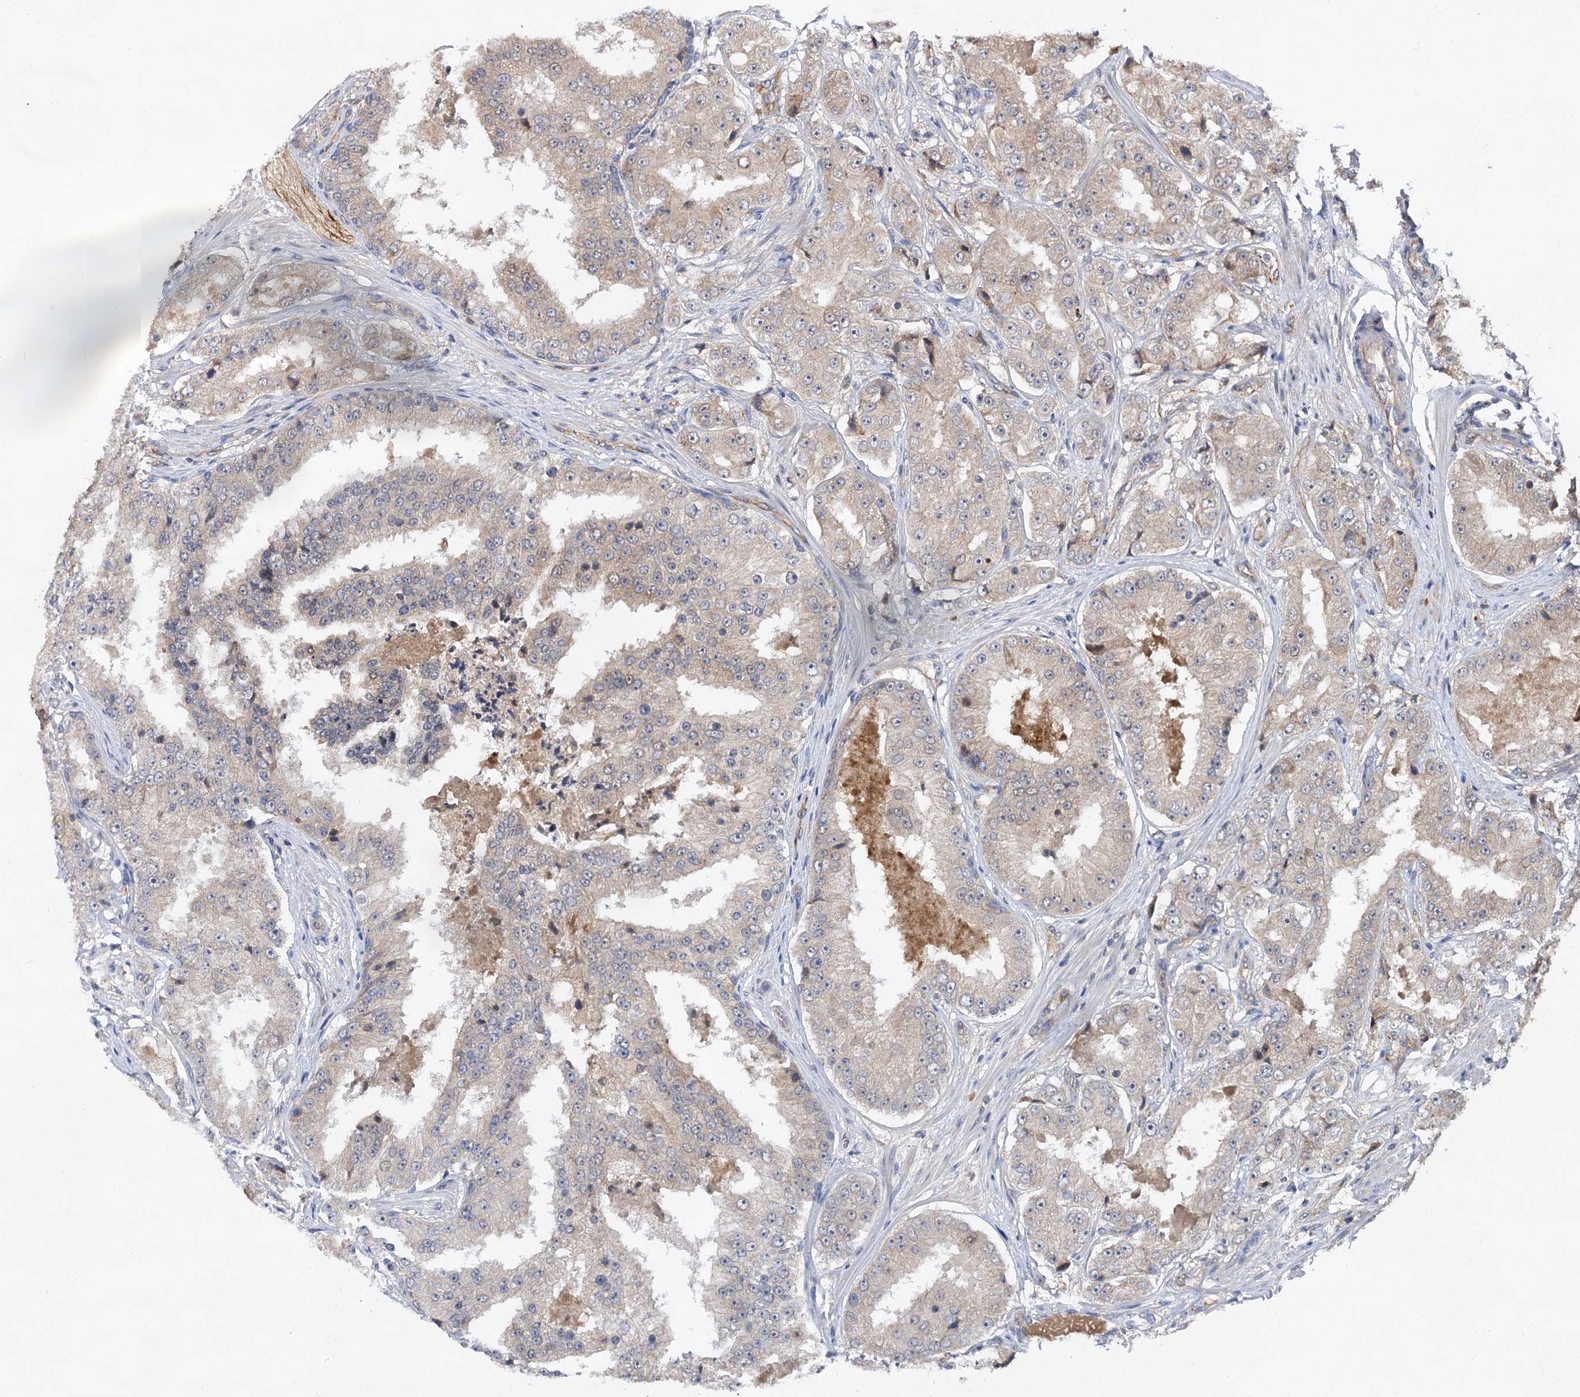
{"staining": {"intensity": "weak", "quantity": "<25%", "location": "cytoplasmic/membranous"}, "tissue": "prostate cancer", "cell_type": "Tumor cells", "image_type": "cancer", "snomed": [{"axis": "morphology", "description": "Adenocarcinoma, High grade"}, {"axis": "topography", "description": "Prostate"}], "caption": "The photomicrograph displays no significant positivity in tumor cells of prostate cancer (adenocarcinoma (high-grade)). (DAB (3,3'-diaminobenzidine) immunohistochemistry with hematoxylin counter stain).", "gene": "TEX9", "patient": {"sex": "male", "age": 73}}